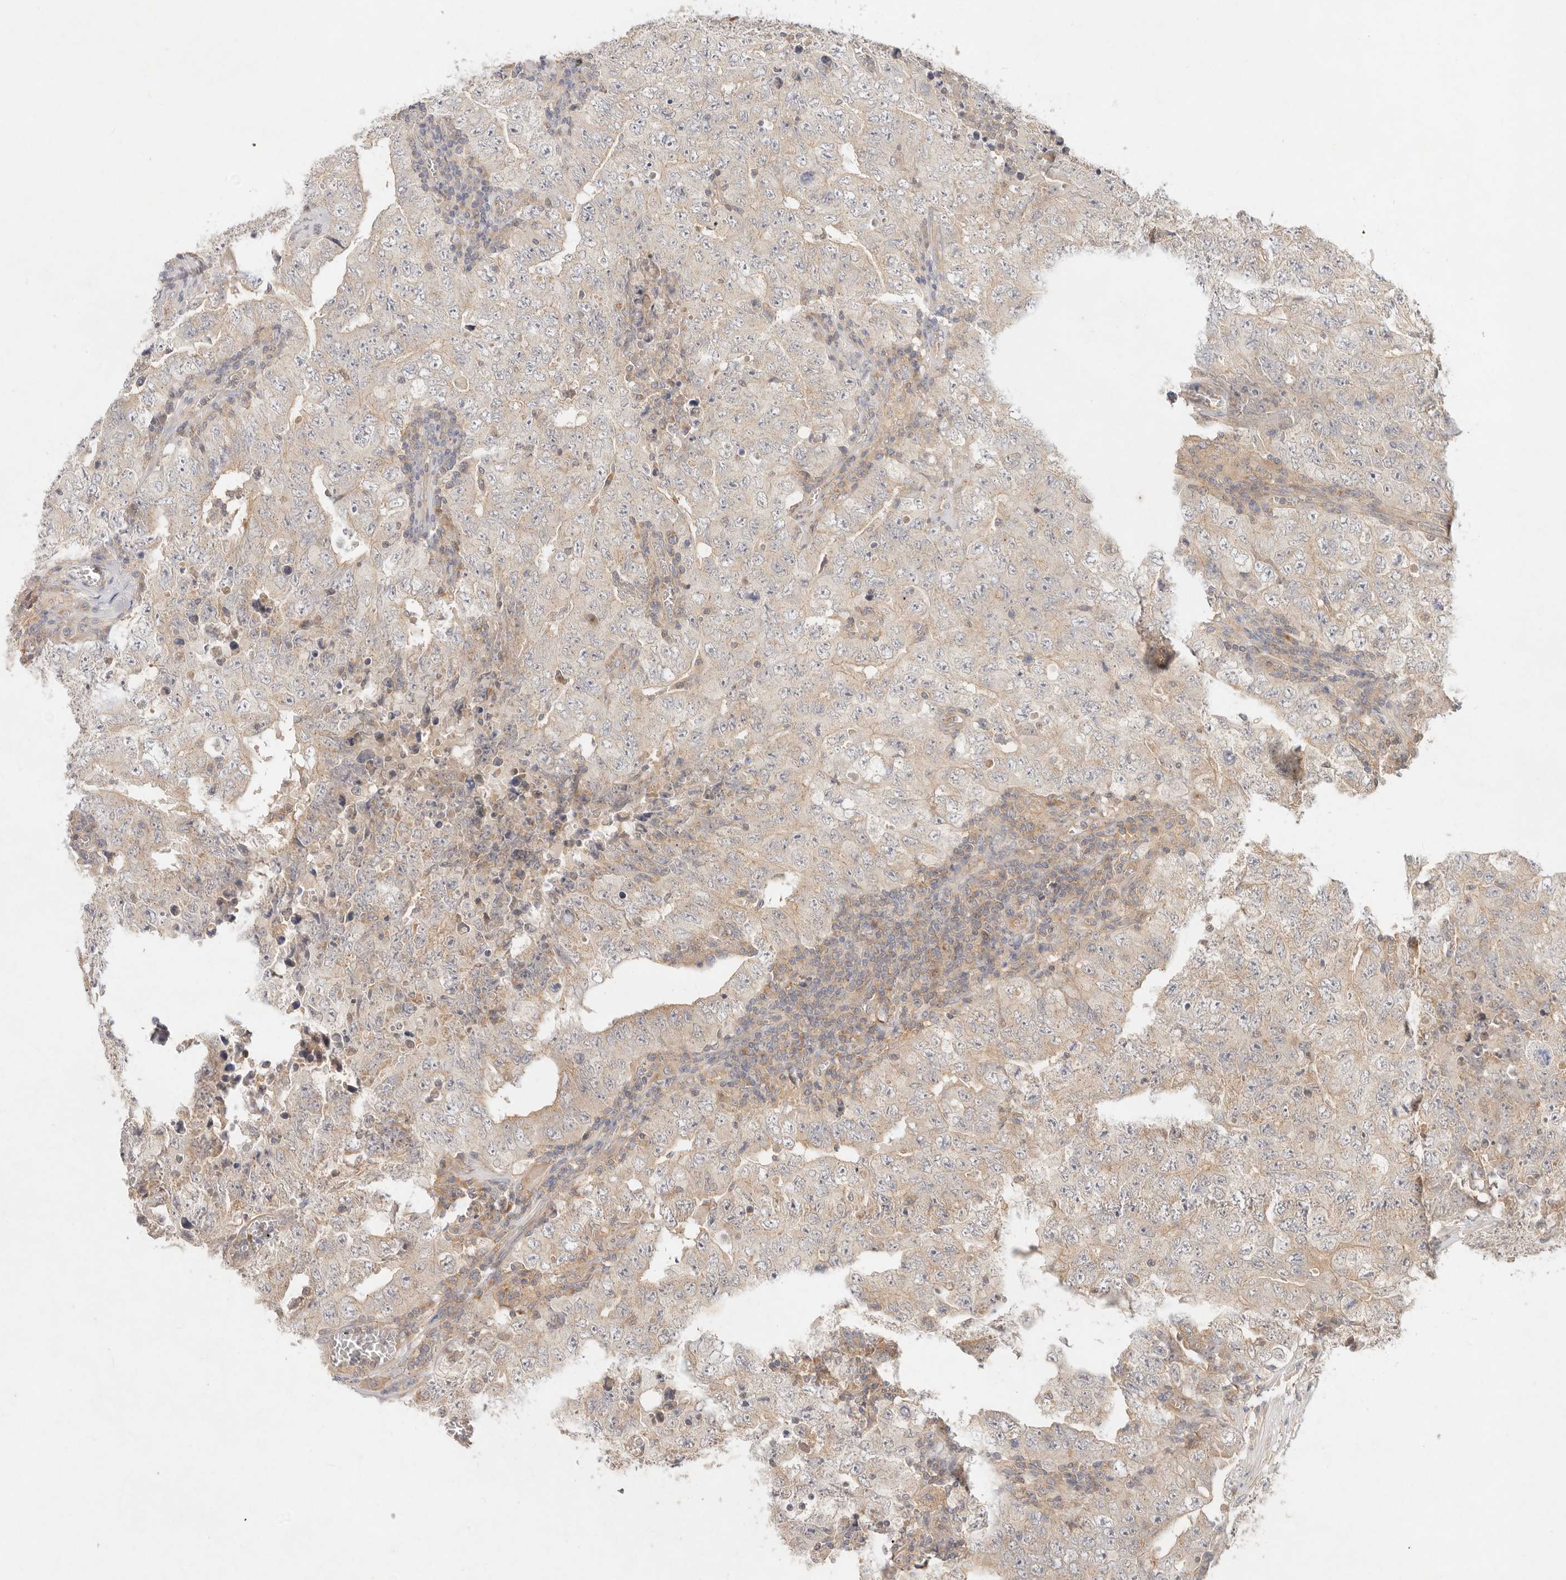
{"staining": {"intensity": "weak", "quantity": "25%-75%", "location": "cytoplasmic/membranous"}, "tissue": "testis cancer", "cell_type": "Tumor cells", "image_type": "cancer", "snomed": [{"axis": "morphology", "description": "Carcinoma, Embryonal, NOS"}, {"axis": "topography", "description": "Testis"}], "caption": "Human testis cancer (embryonal carcinoma) stained with a protein marker reveals weak staining in tumor cells.", "gene": "HECTD3", "patient": {"sex": "male", "age": 26}}